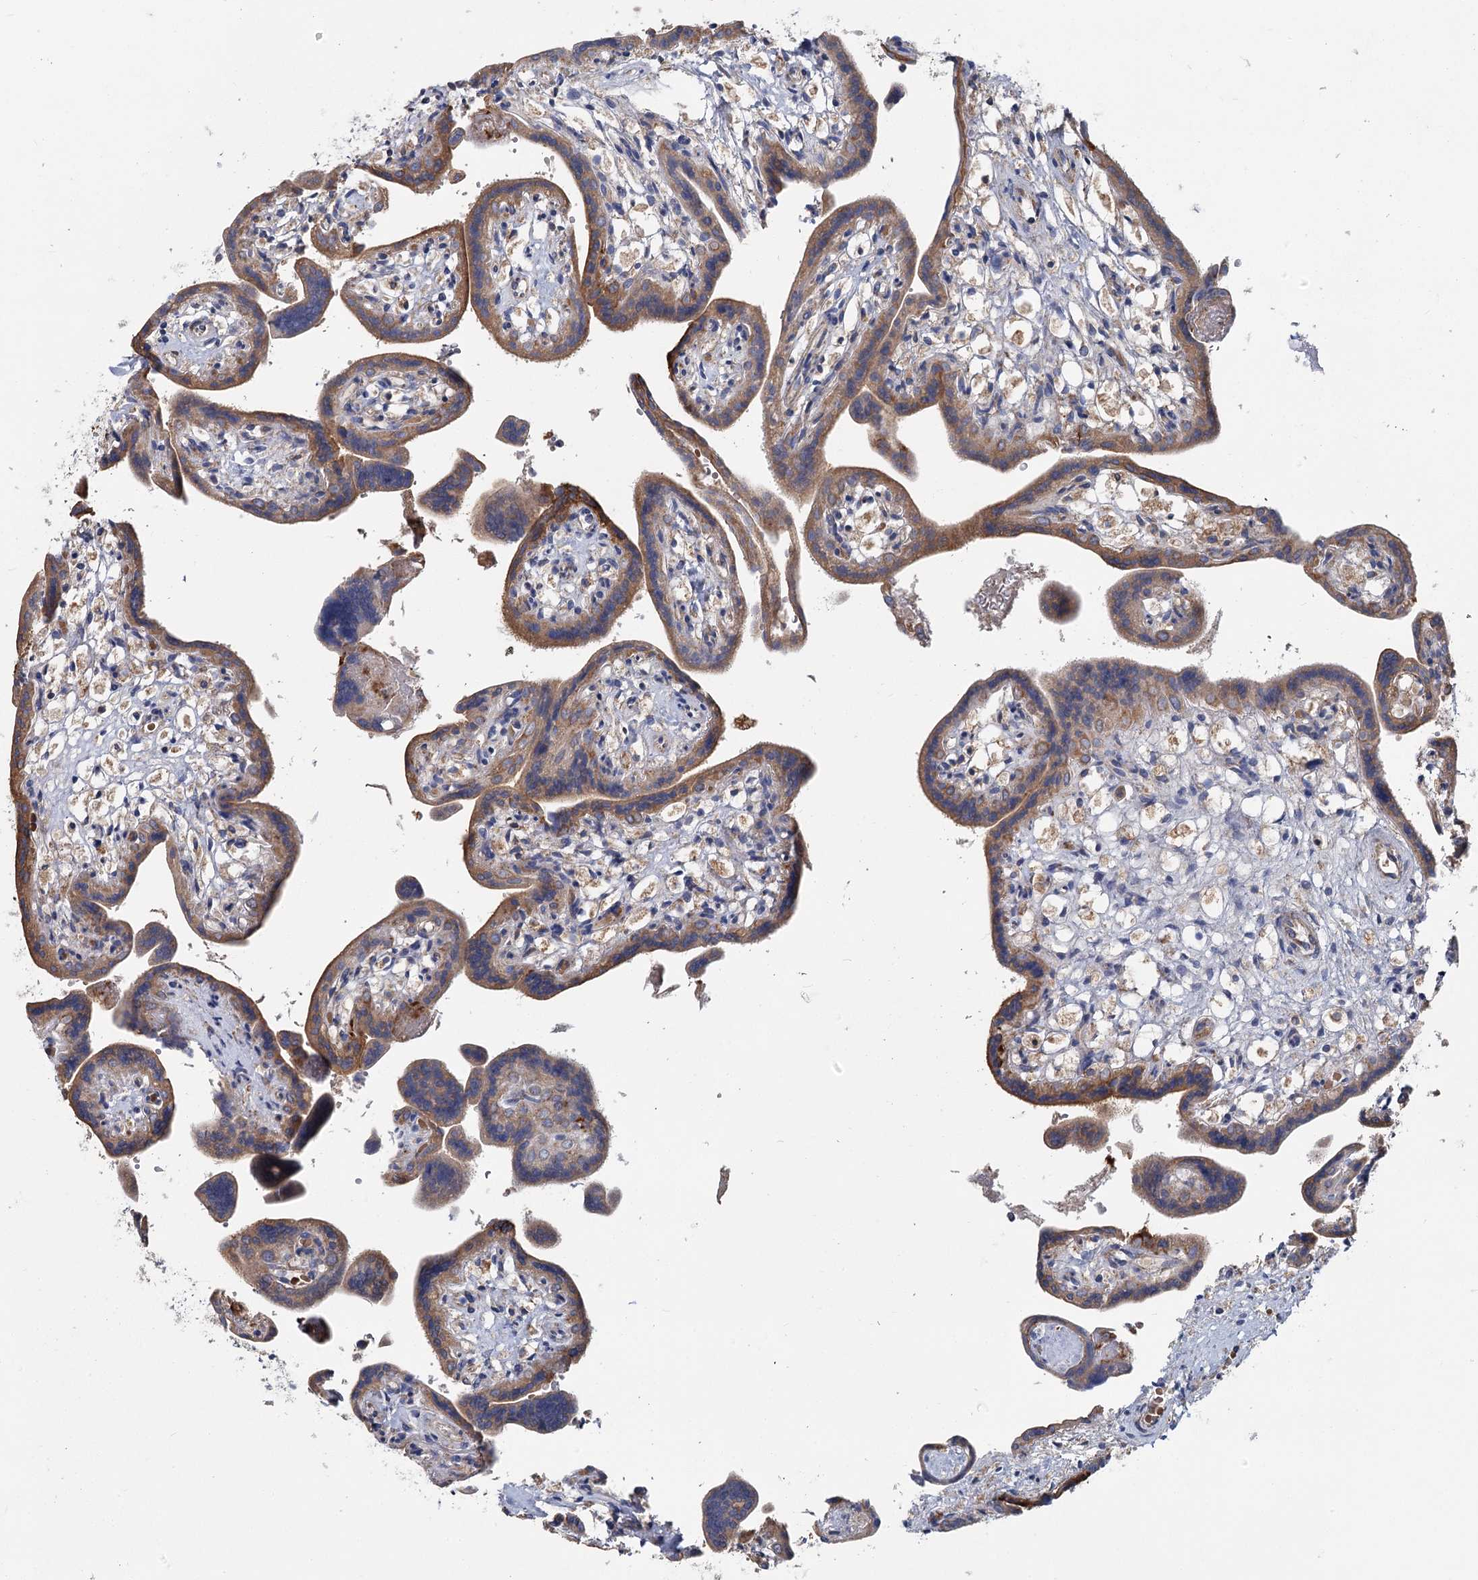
{"staining": {"intensity": "moderate", "quantity": ">75%", "location": "cytoplasmic/membranous"}, "tissue": "placenta", "cell_type": "Trophoblastic cells", "image_type": "normal", "snomed": [{"axis": "morphology", "description": "Normal tissue, NOS"}, {"axis": "topography", "description": "Placenta"}], "caption": "Approximately >75% of trophoblastic cells in normal placenta demonstrate moderate cytoplasmic/membranous protein staining as visualized by brown immunohistochemical staining.", "gene": "ANKRD16", "patient": {"sex": "female", "age": 37}}